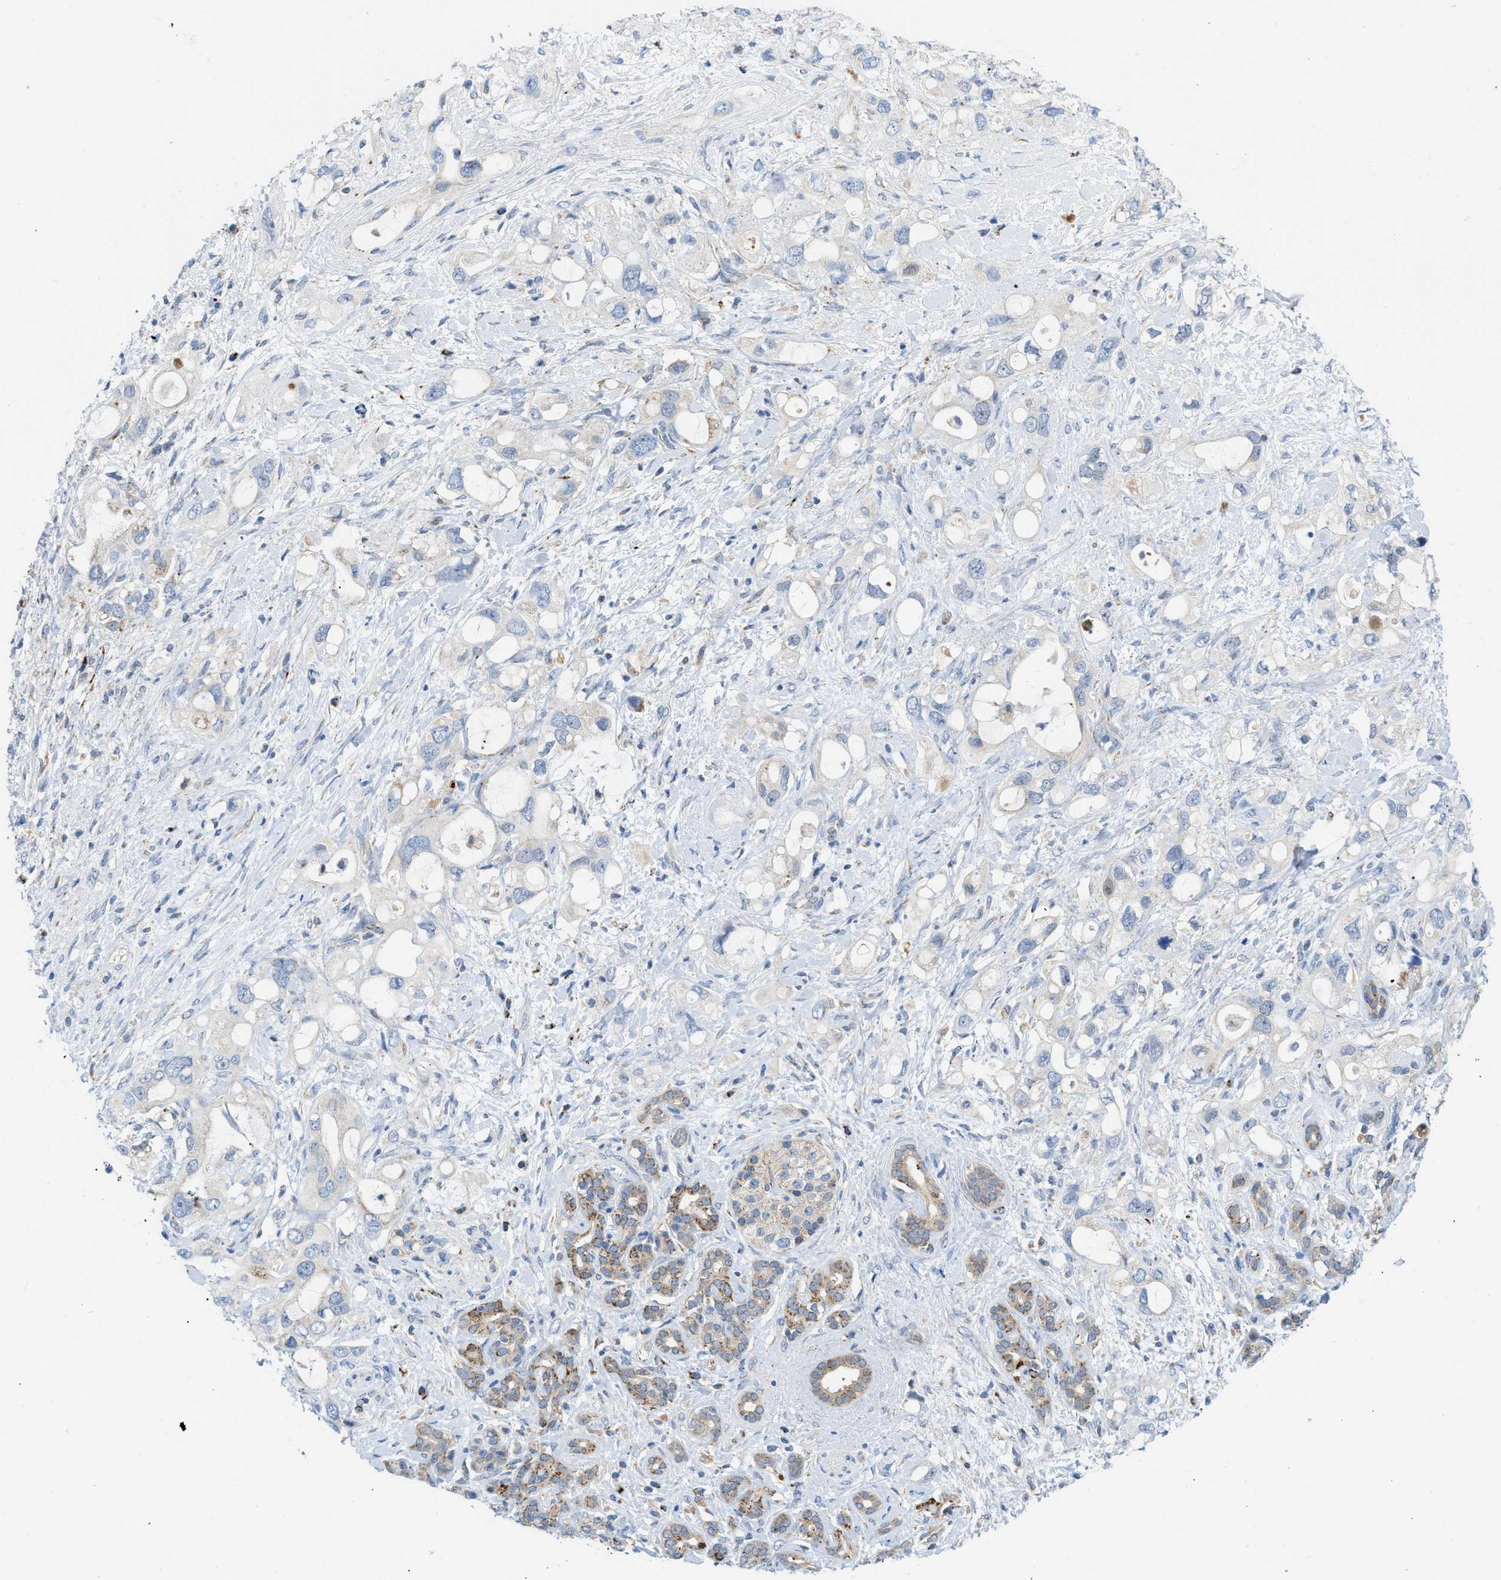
{"staining": {"intensity": "negative", "quantity": "none", "location": "none"}, "tissue": "pancreatic cancer", "cell_type": "Tumor cells", "image_type": "cancer", "snomed": [{"axis": "morphology", "description": "Adenocarcinoma, NOS"}, {"axis": "topography", "description": "Pancreas"}], "caption": "This is an IHC image of human pancreatic cancer (adenocarcinoma). There is no staining in tumor cells.", "gene": "RBBP9", "patient": {"sex": "female", "age": 56}}